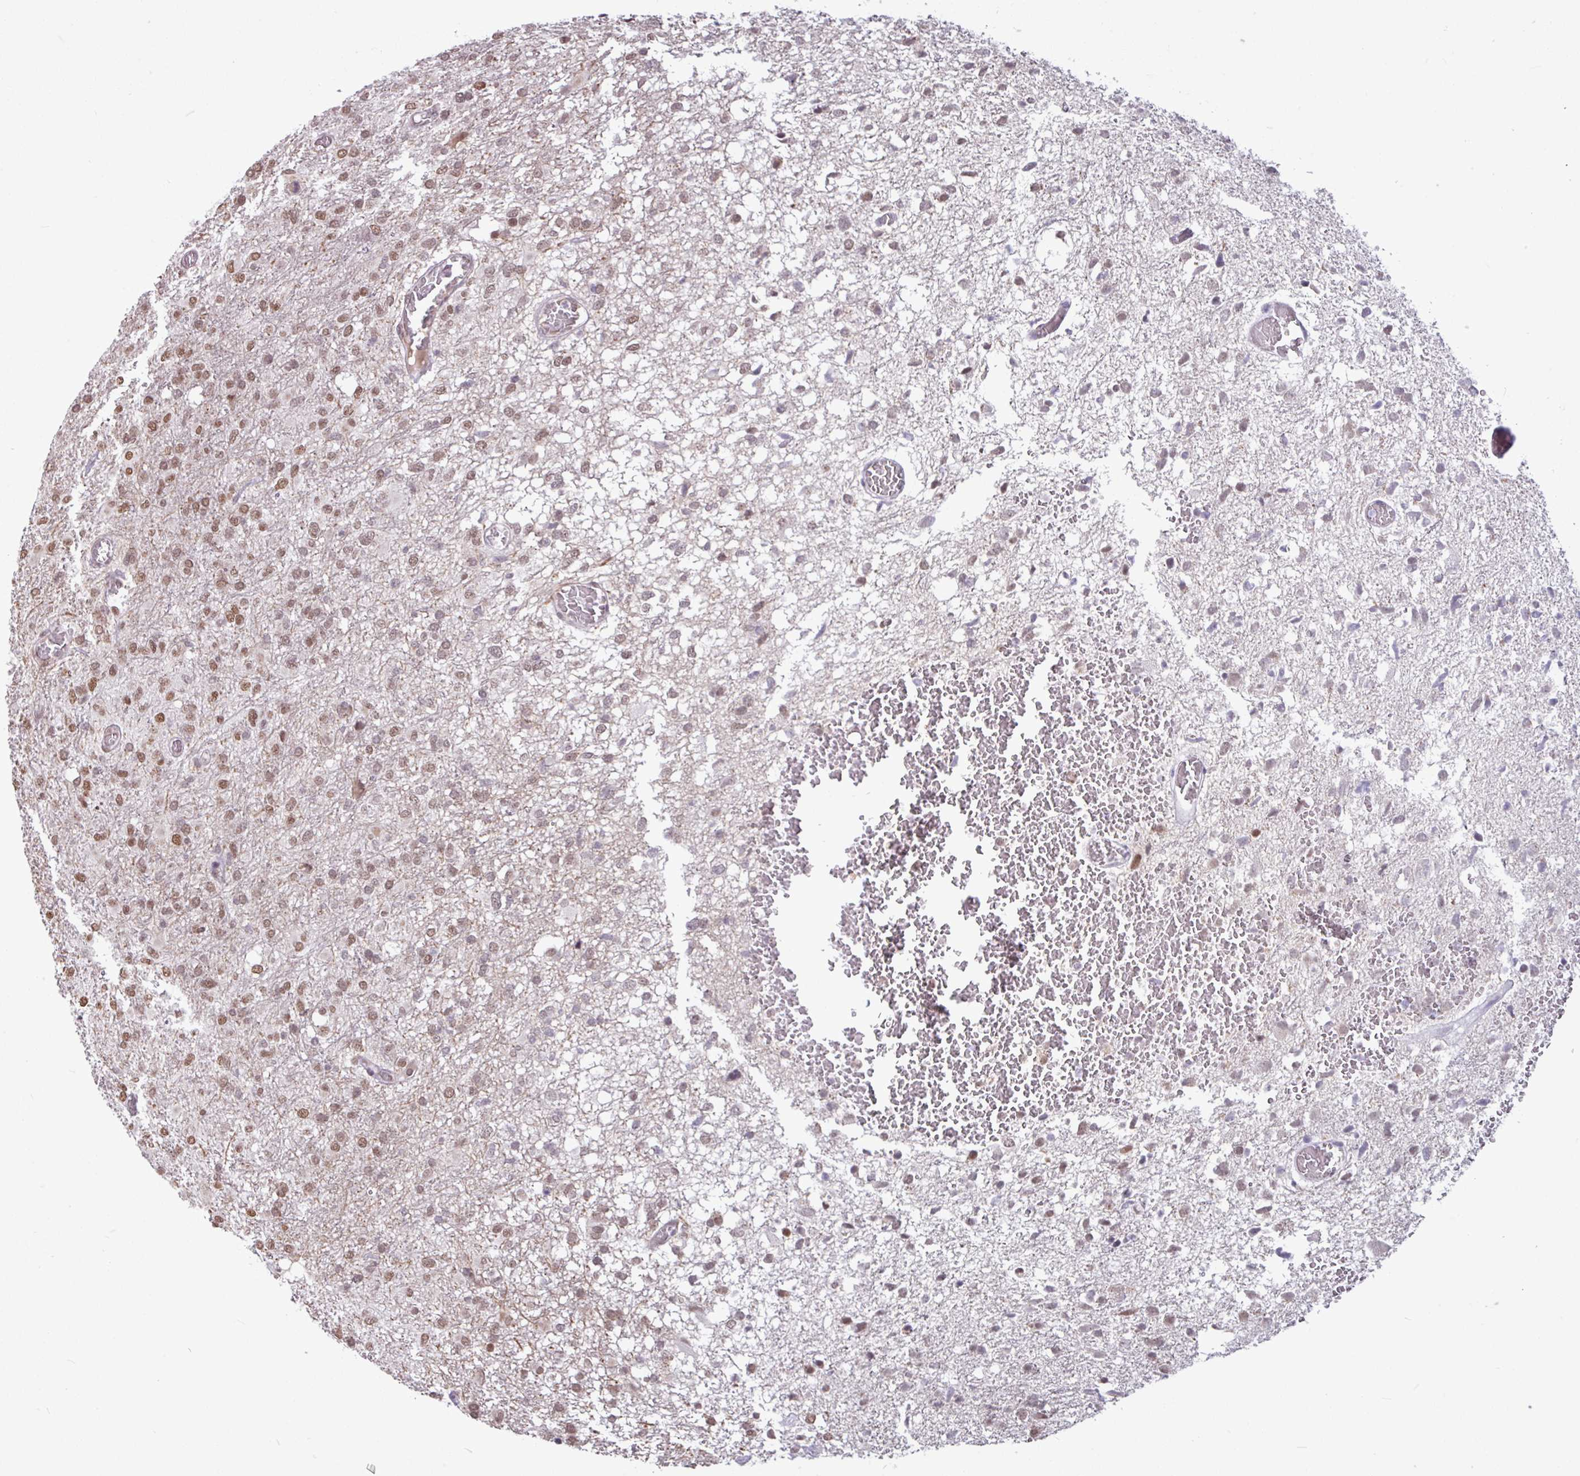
{"staining": {"intensity": "moderate", "quantity": "25%-75%", "location": "nuclear"}, "tissue": "glioma", "cell_type": "Tumor cells", "image_type": "cancer", "snomed": [{"axis": "morphology", "description": "Glioma, malignant, High grade"}, {"axis": "topography", "description": "Brain"}], "caption": "Immunohistochemistry histopathology image of glioma stained for a protein (brown), which exhibits medium levels of moderate nuclear expression in approximately 25%-75% of tumor cells.", "gene": "TDG", "patient": {"sex": "female", "age": 74}}